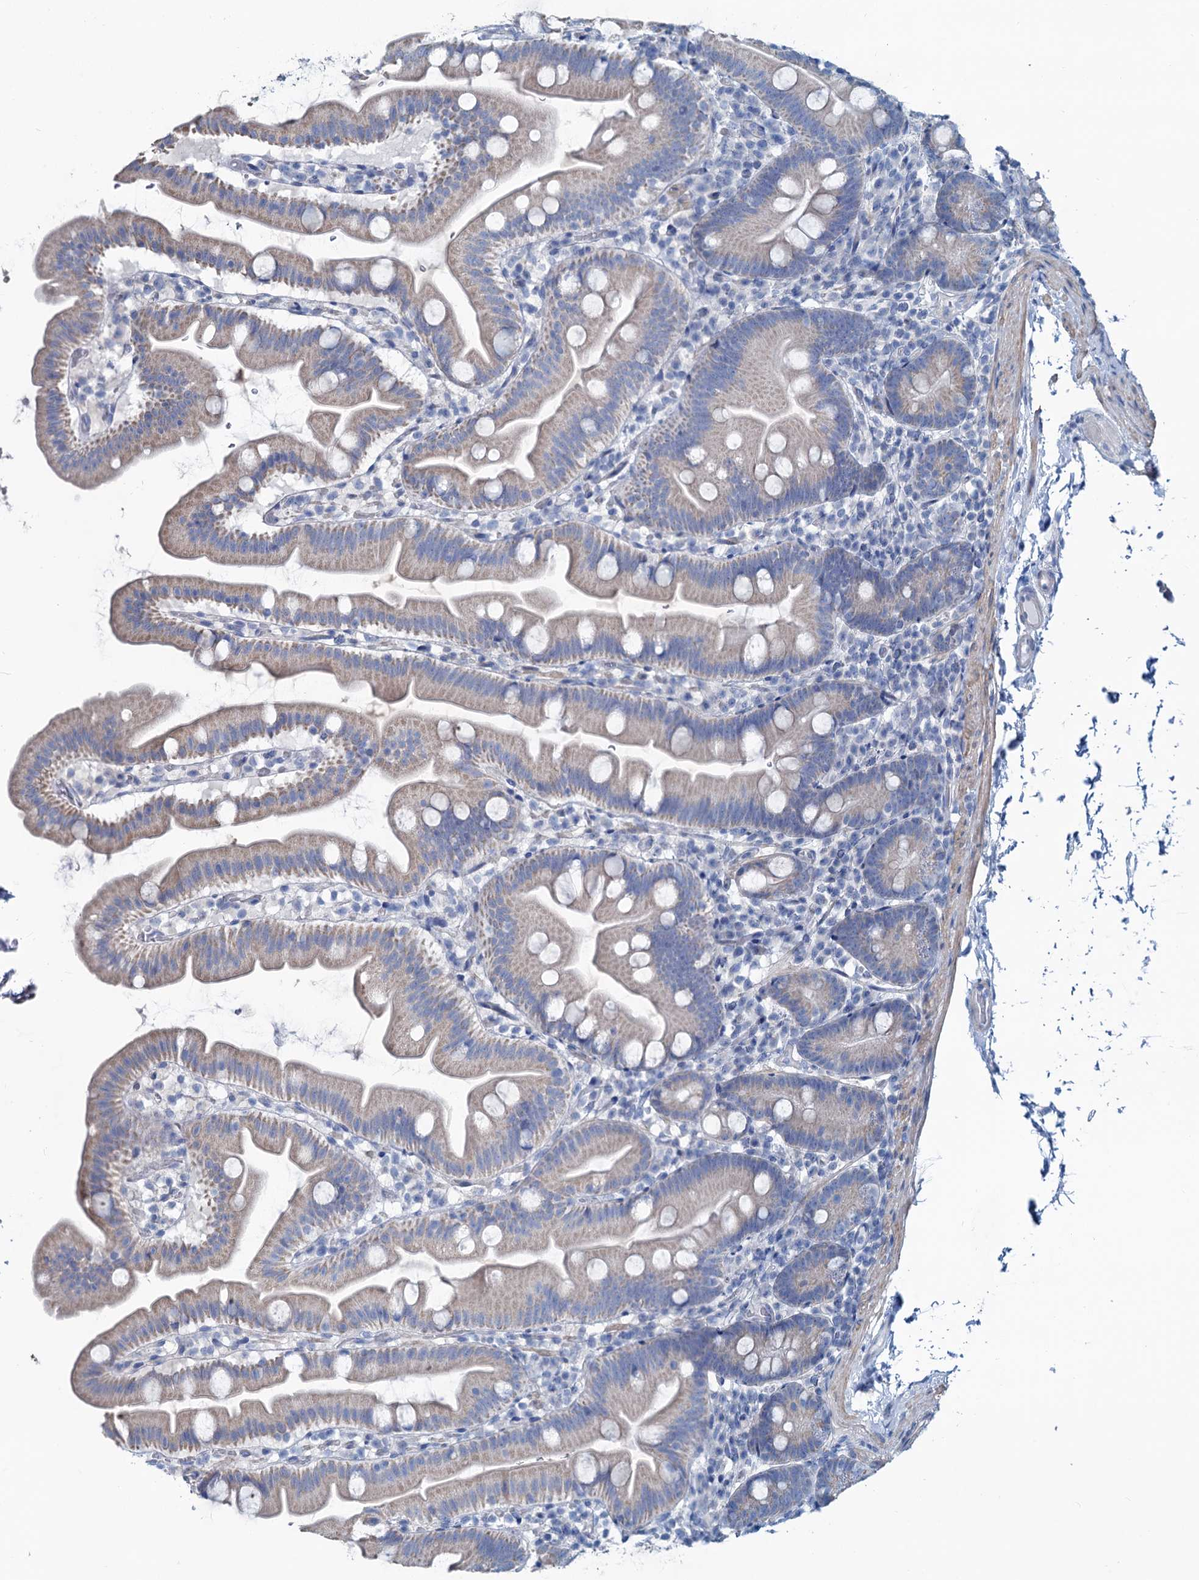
{"staining": {"intensity": "weak", "quantity": "<25%", "location": "cytoplasmic/membranous"}, "tissue": "small intestine", "cell_type": "Glandular cells", "image_type": "normal", "snomed": [{"axis": "morphology", "description": "Normal tissue, NOS"}, {"axis": "topography", "description": "Small intestine"}], "caption": "The micrograph exhibits no staining of glandular cells in benign small intestine.", "gene": "SLC1A3", "patient": {"sex": "female", "age": 68}}